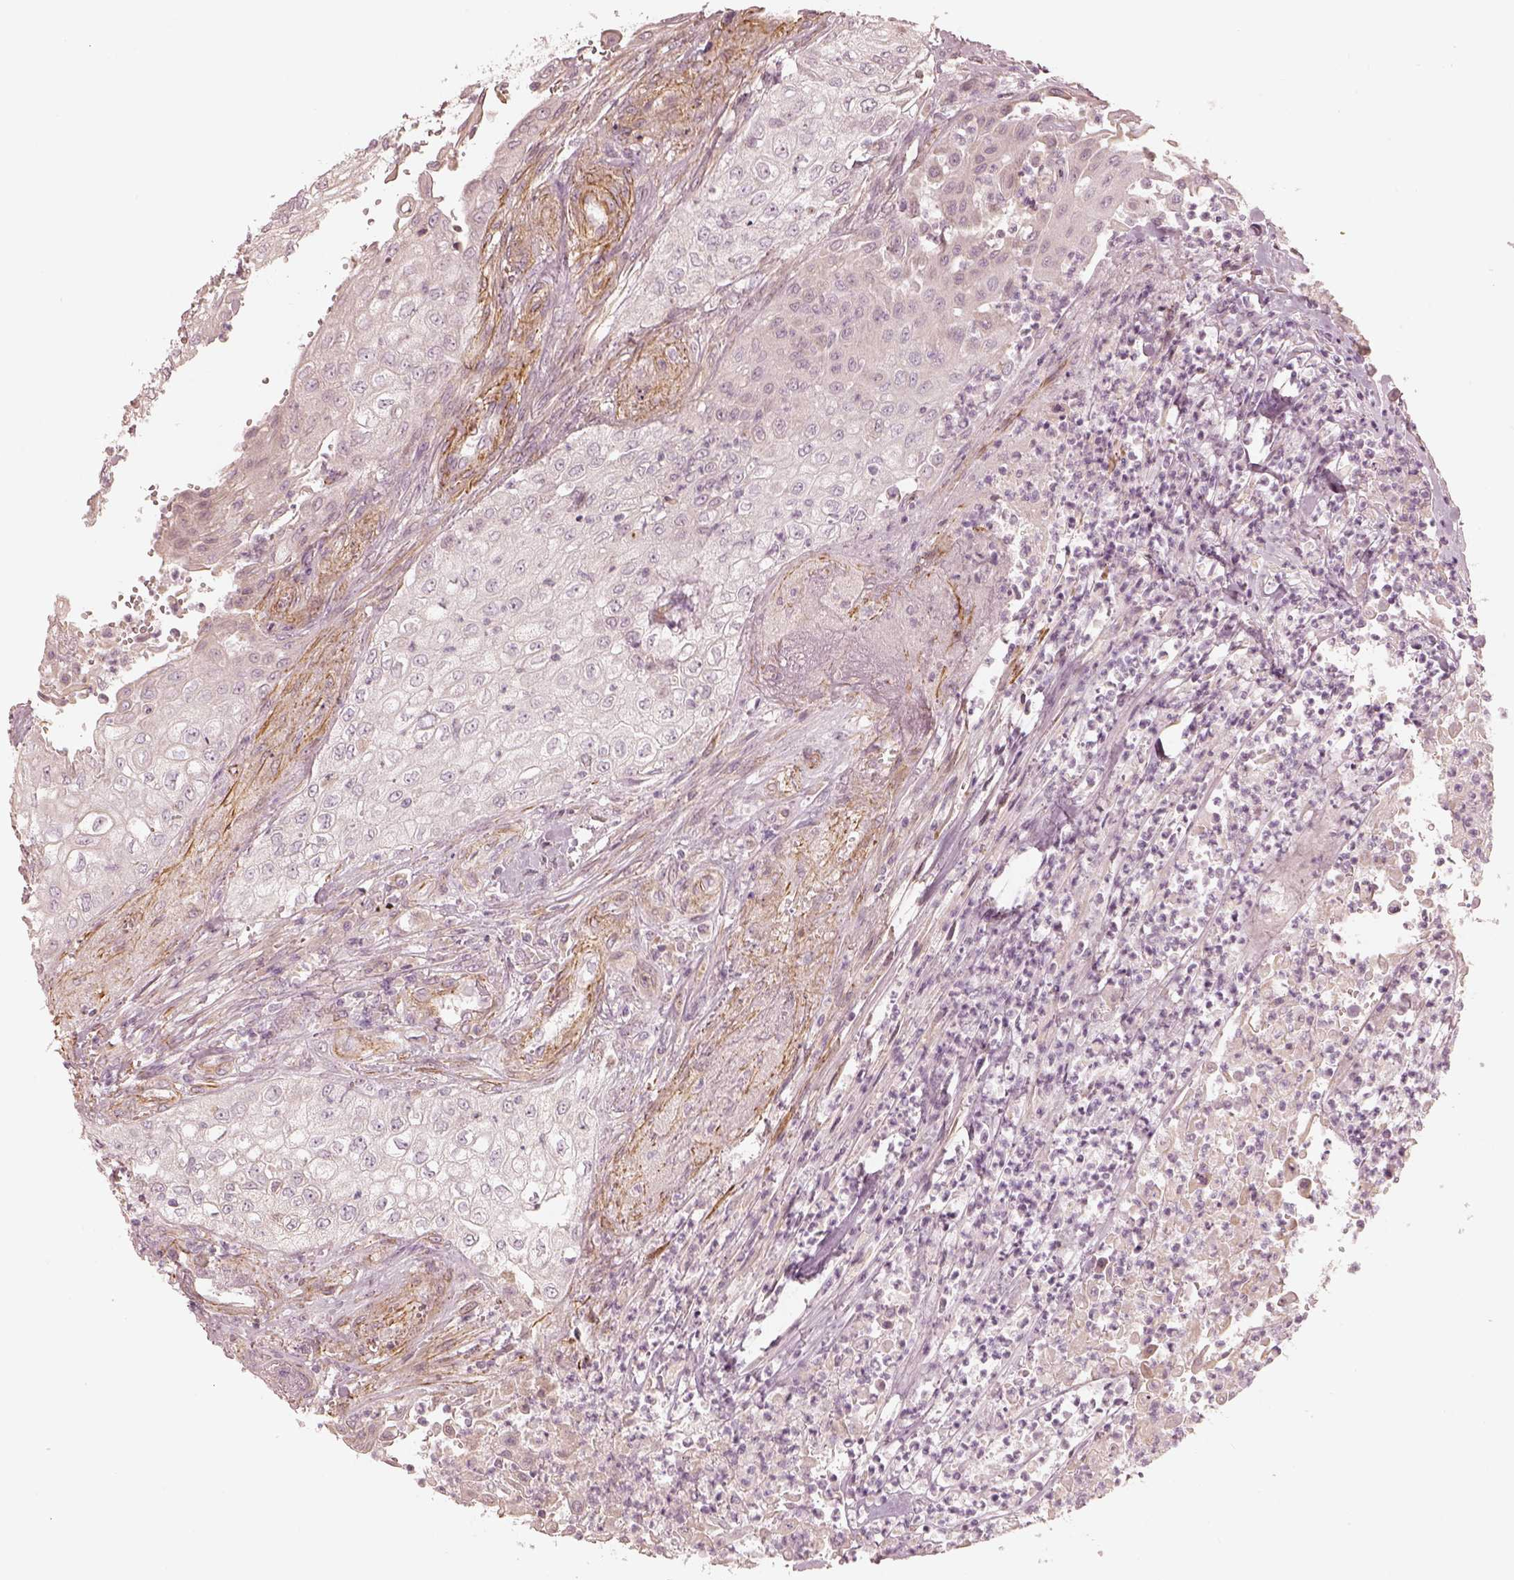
{"staining": {"intensity": "negative", "quantity": "none", "location": "none"}, "tissue": "urothelial cancer", "cell_type": "Tumor cells", "image_type": "cancer", "snomed": [{"axis": "morphology", "description": "Urothelial carcinoma, High grade"}, {"axis": "topography", "description": "Urinary bladder"}], "caption": "Urothelial cancer was stained to show a protein in brown. There is no significant staining in tumor cells.", "gene": "KCNJ9", "patient": {"sex": "male", "age": 62}}